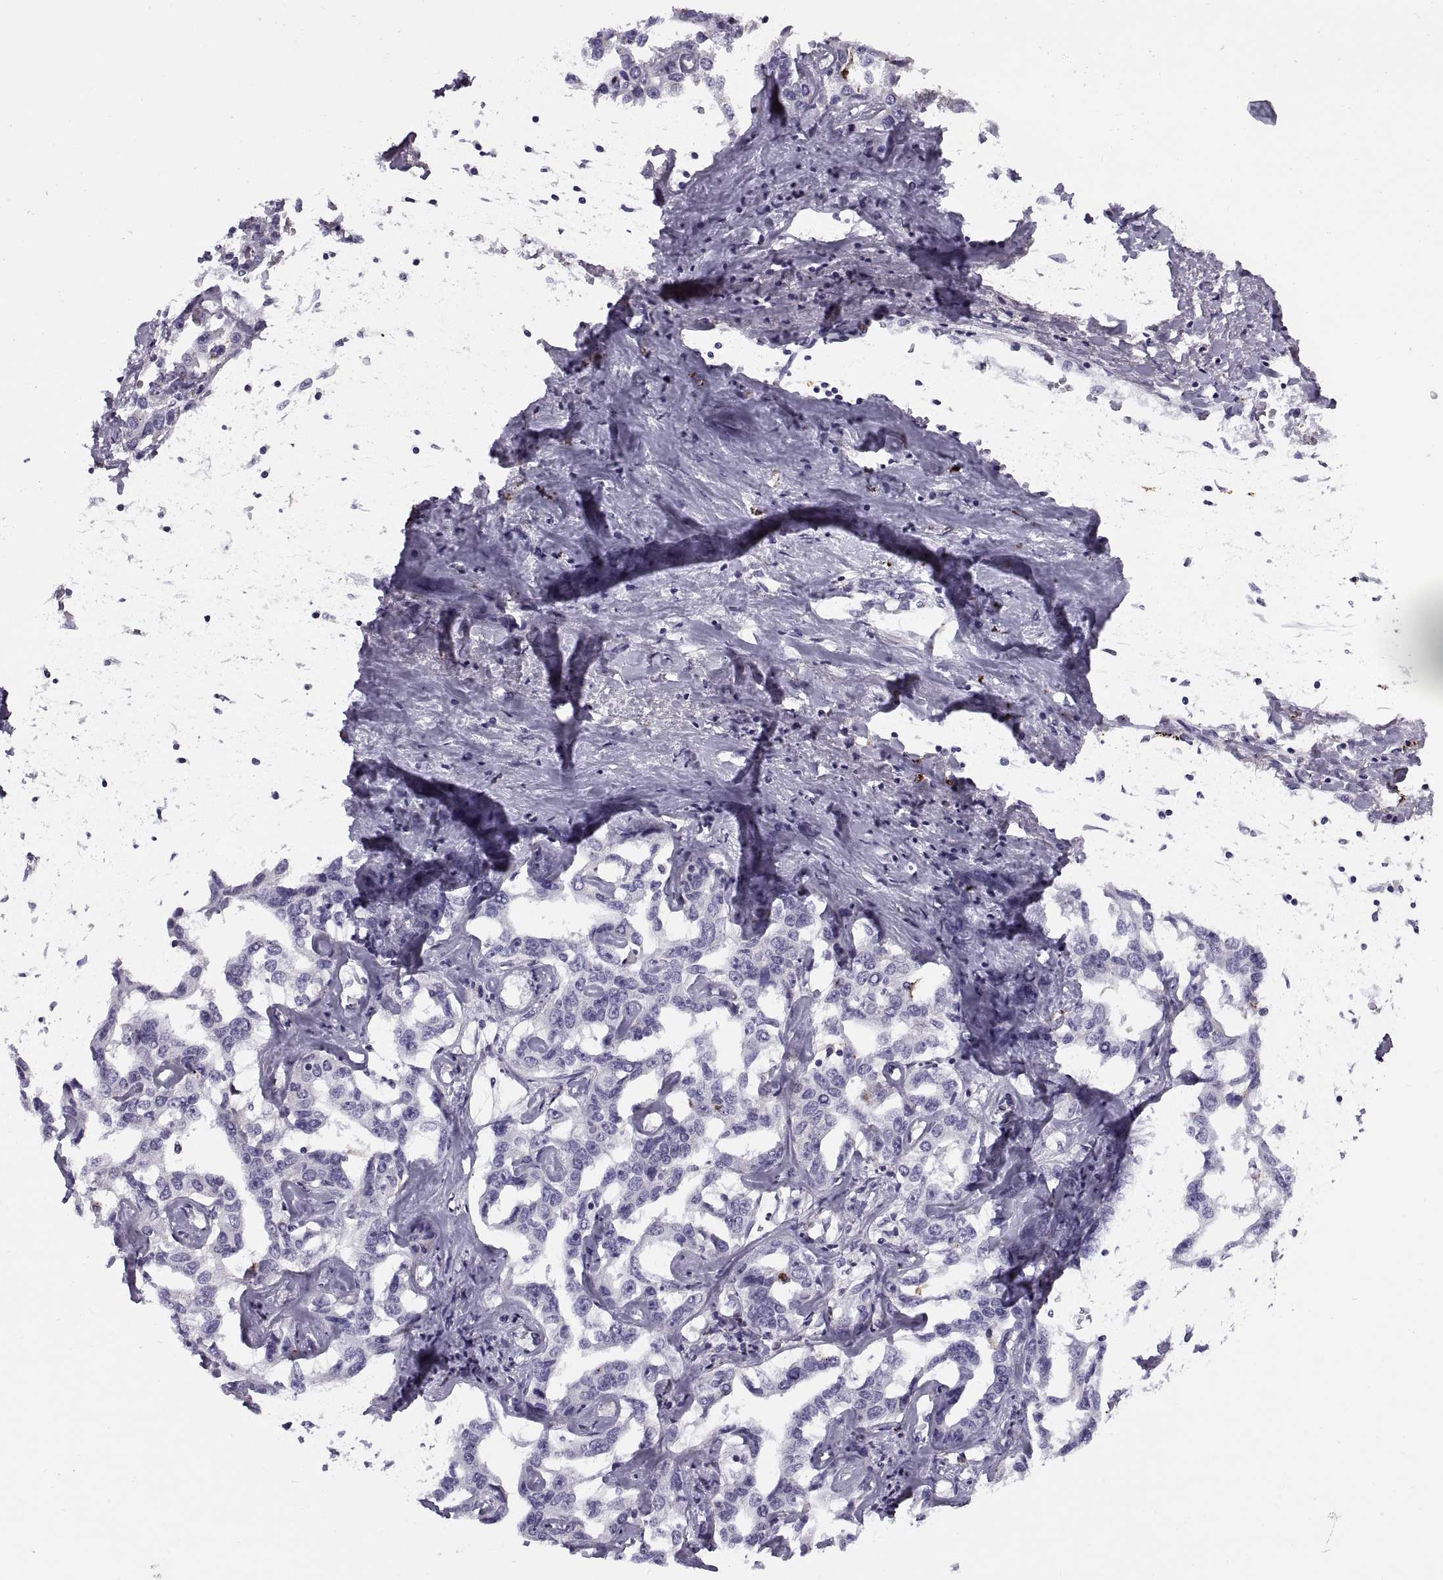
{"staining": {"intensity": "negative", "quantity": "none", "location": "none"}, "tissue": "liver cancer", "cell_type": "Tumor cells", "image_type": "cancer", "snomed": [{"axis": "morphology", "description": "Cholangiocarcinoma"}, {"axis": "topography", "description": "Liver"}], "caption": "This image is of liver cancer (cholangiocarcinoma) stained with immunohistochemistry to label a protein in brown with the nuclei are counter-stained blue. There is no positivity in tumor cells. (Immunohistochemistry, brightfield microscopy, high magnification).", "gene": "CALCR", "patient": {"sex": "male", "age": 59}}